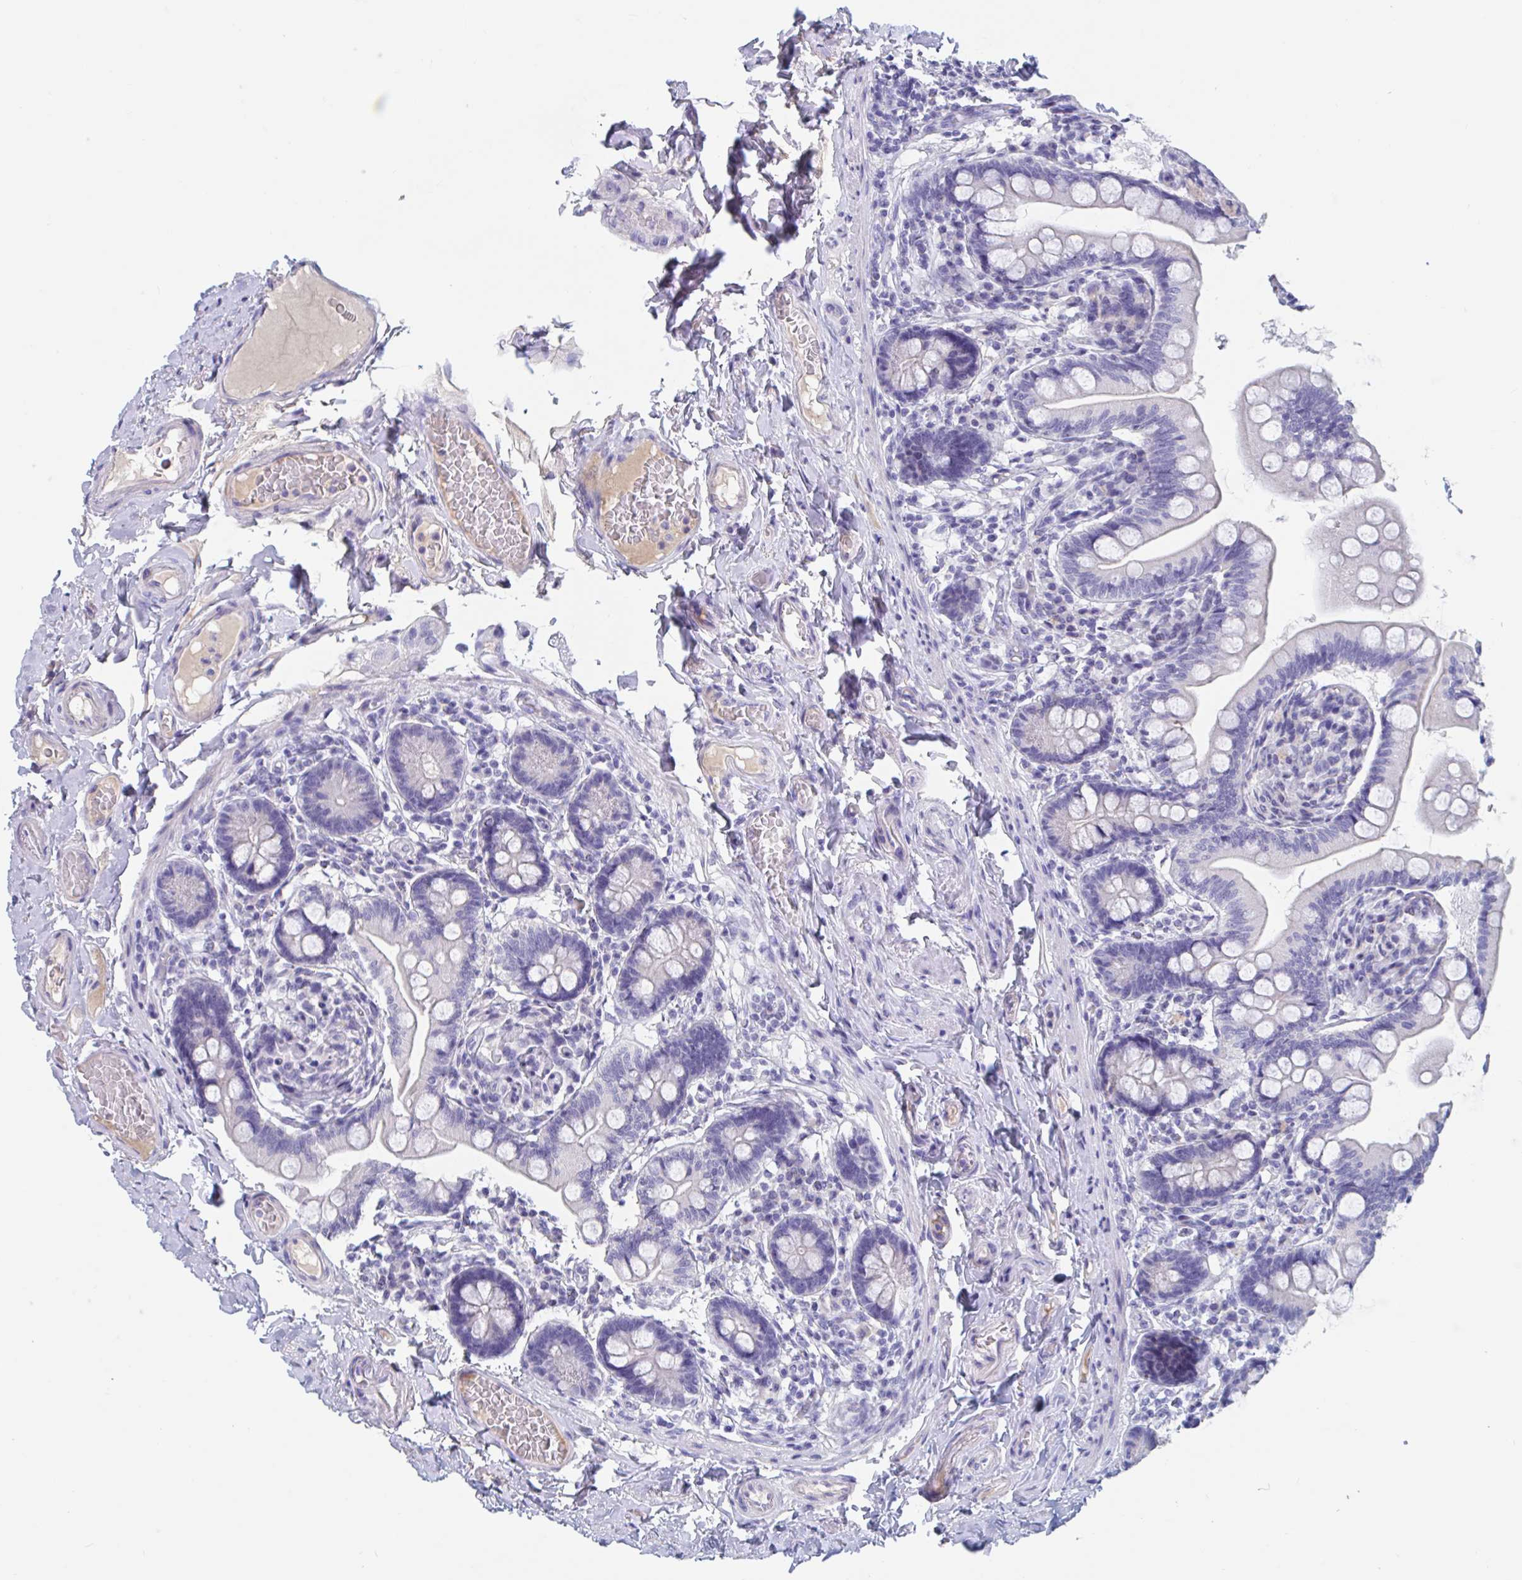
{"staining": {"intensity": "negative", "quantity": "none", "location": "none"}, "tissue": "small intestine", "cell_type": "Glandular cells", "image_type": "normal", "snomed": [{"axis": "morphology", "description": "Normal tissue, NOS"}, {"axis": "topography", "description": "Small intestine"}], "caption": "Image shows no significant protein staining in glandular cells of unremarkable small intestine. (IHC, brightfield microscopy, high magnification).", "gene": "ZNHIT2", "patient": {"sex": "female", "age": 64}}